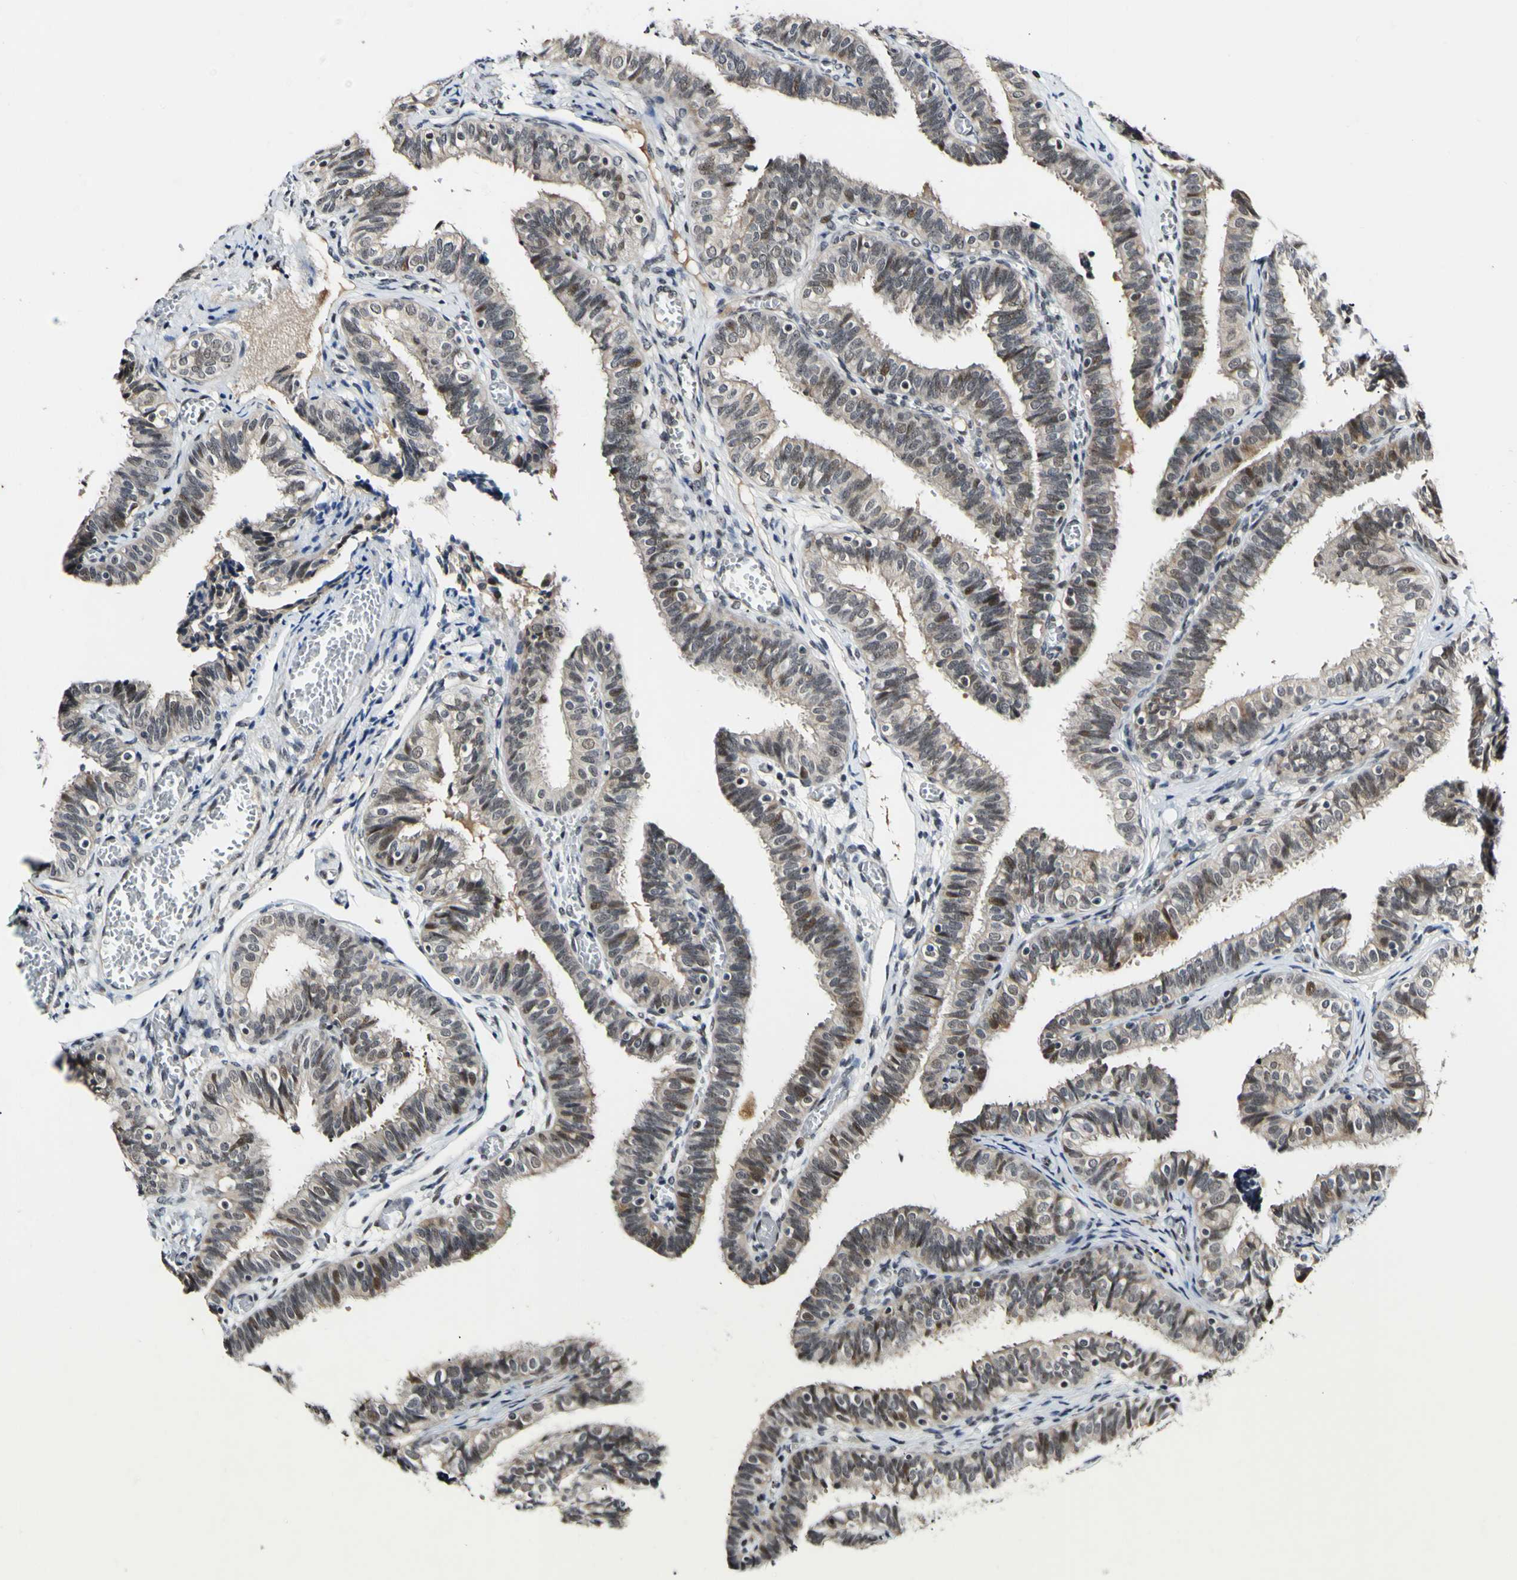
{"staining": {"intensity": "moderate", "quantity": ">75%", "location": "cytoplasmic/membranous,nuclear"}, "tissue": "fallopian tube", "cell_type": "Glandular cells", "image_type": "normal", "snomed": [{"axis": "morphology", "description": "Normal tissue, NOS"}, {"axis": "topography", "description": "Fallopian tube"}], "caption": "Immunohistochemical staining of unremarkable human fallopian tube reveals moderate cytoplasmic/membranous,nuclear protein positivity in about >75% of glandular cells.", "gene": "POLR2F", "patient": {"sex": "female", "age": 46}}